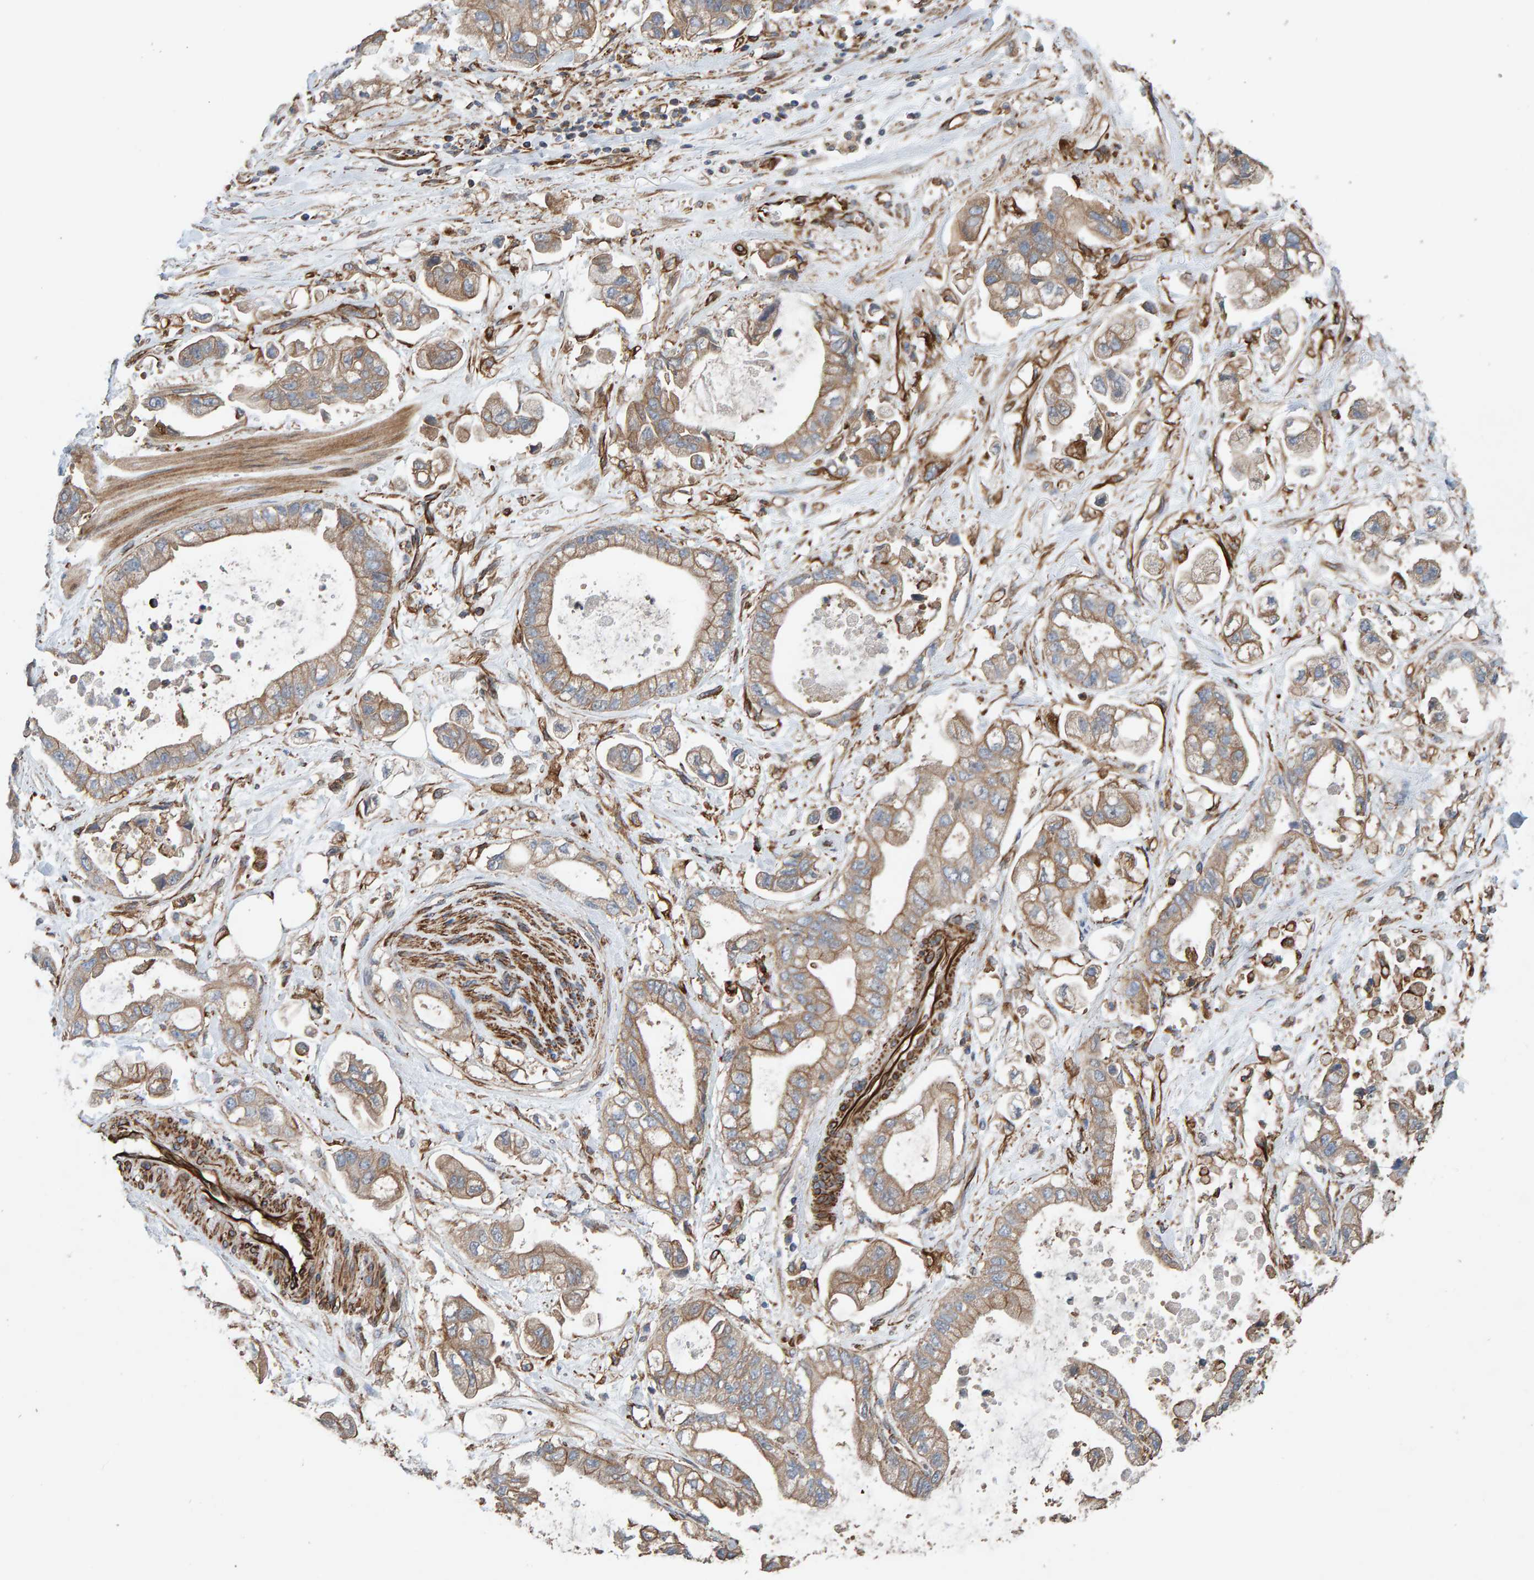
{"staining": {"intensity": "weak", "quantity": ">75%", "location": "cytoplasmic/membranous"}, "tissue": "stomach cancer", "cell_type": "Tumor cells", "image_type": "cancer", "snomed": [{"axis": "morphology", "description": "Normal tissue, NOS"}, {"axis": "morphology", "description": "Adenocarcinoma, NOS"}, {"axis": "topography", "description": "Stomach"}], "caption": "Protein analysis of stomach cancer tissue reveals weak cytoplasmic/membranous staining in approximately >75% of tumor cells. The protein of interest is shown in brown color, while the nuclei are stained blue.", "gene": "ZNF347", "patient": {"sex": "male", "age": 62}}